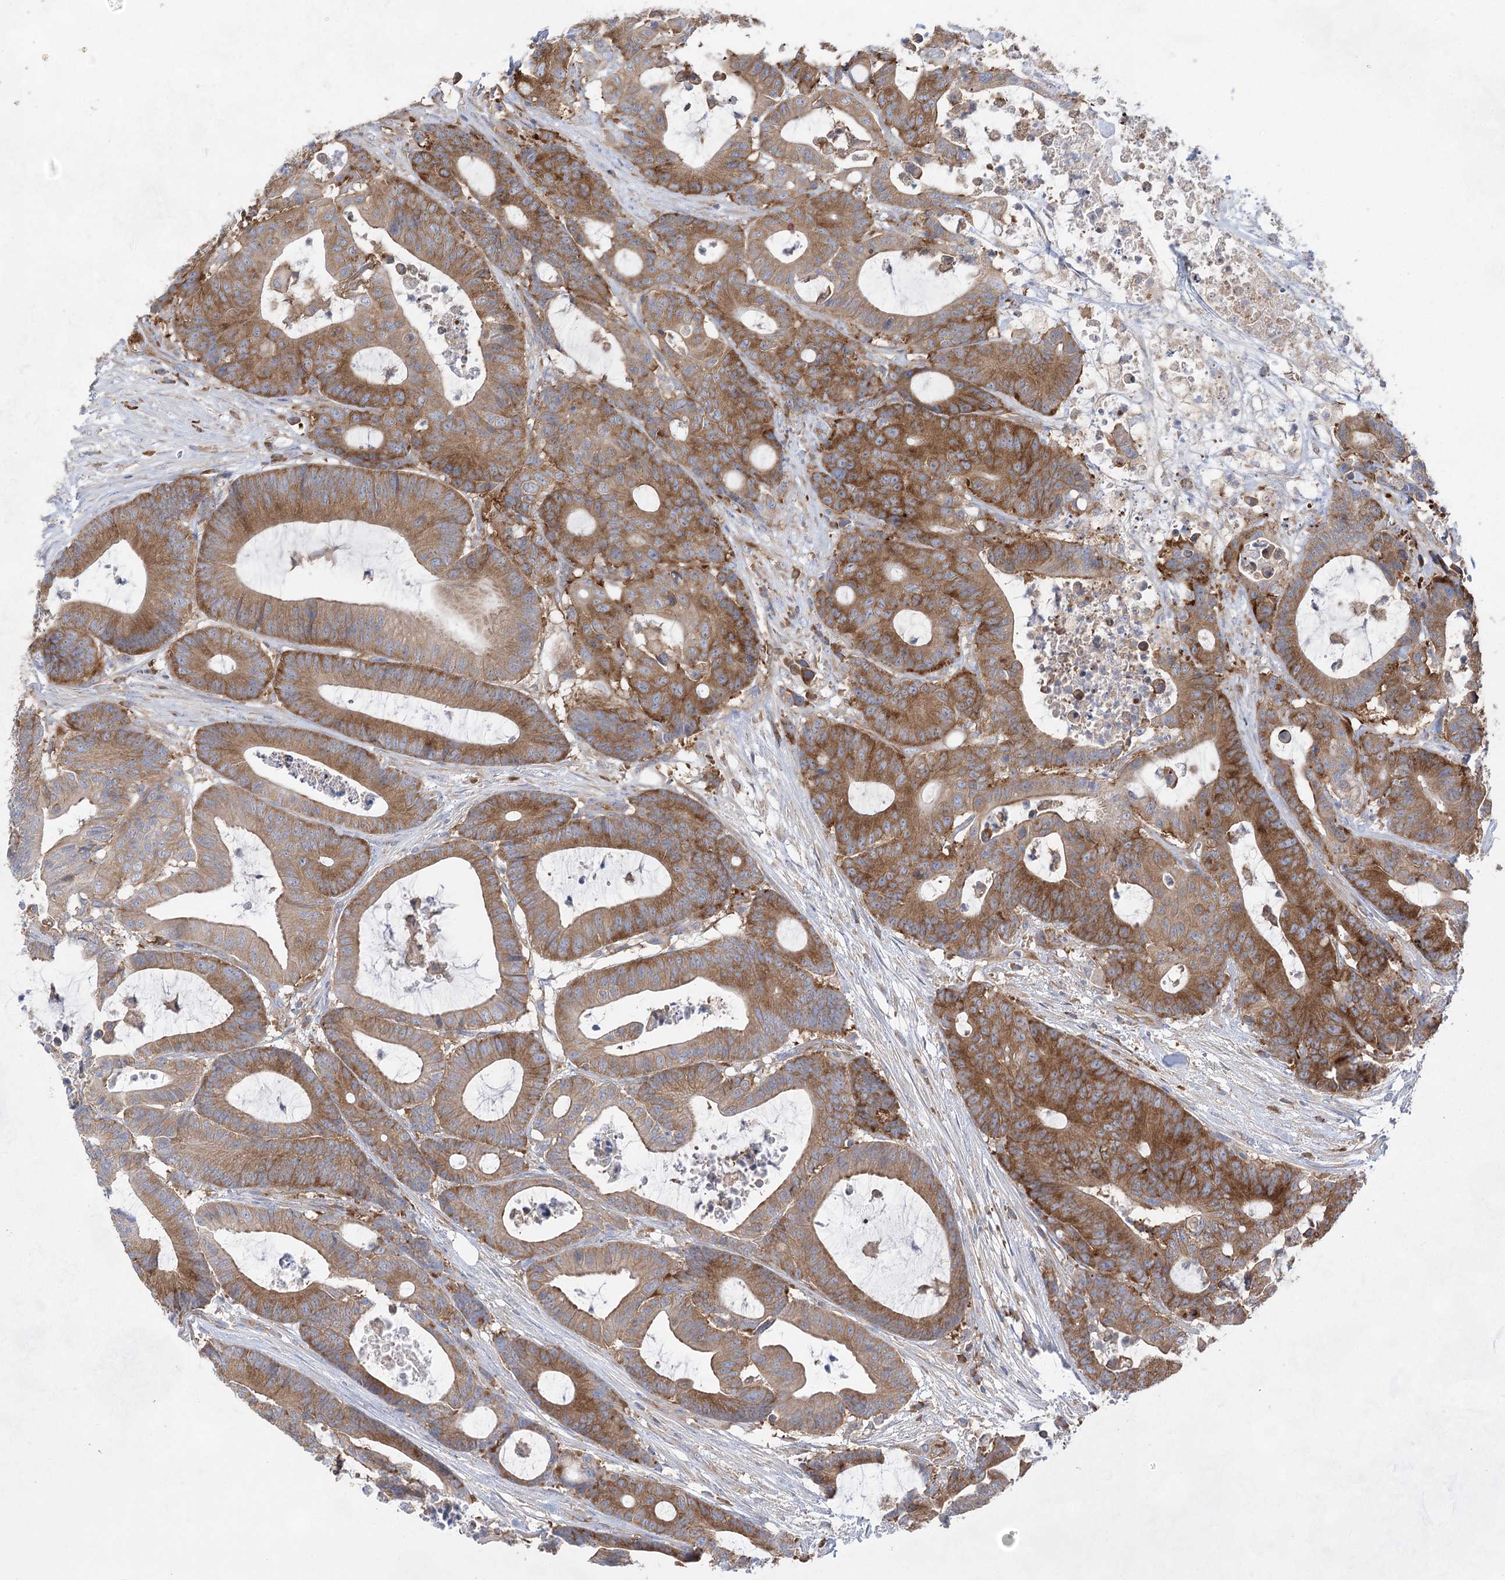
{"staining": {"intensity": "moderate", "quantity": ">75%", "location": "cytoplasmic/membranous"}, "tissue": "colorectal cancer", "cell_type": "Tumor cells", "image_type": "cancer", "snomed": [{"axis": "morphology", "description": "Adenocarcinoma, NOS"}, {"axis": "topography", "description": "Colon"}], "caption": "High-magnification brightfield microscopy of colorectal cancer stained with DAB (brown) and counterstained with hematoxylin (blue). tumor cells exhibit moderate cytoplasmic/membranous positivity is seen in about>75% of cells.", "gene": "EIF3A", "patient": {"sex": "female", "age": 84}}